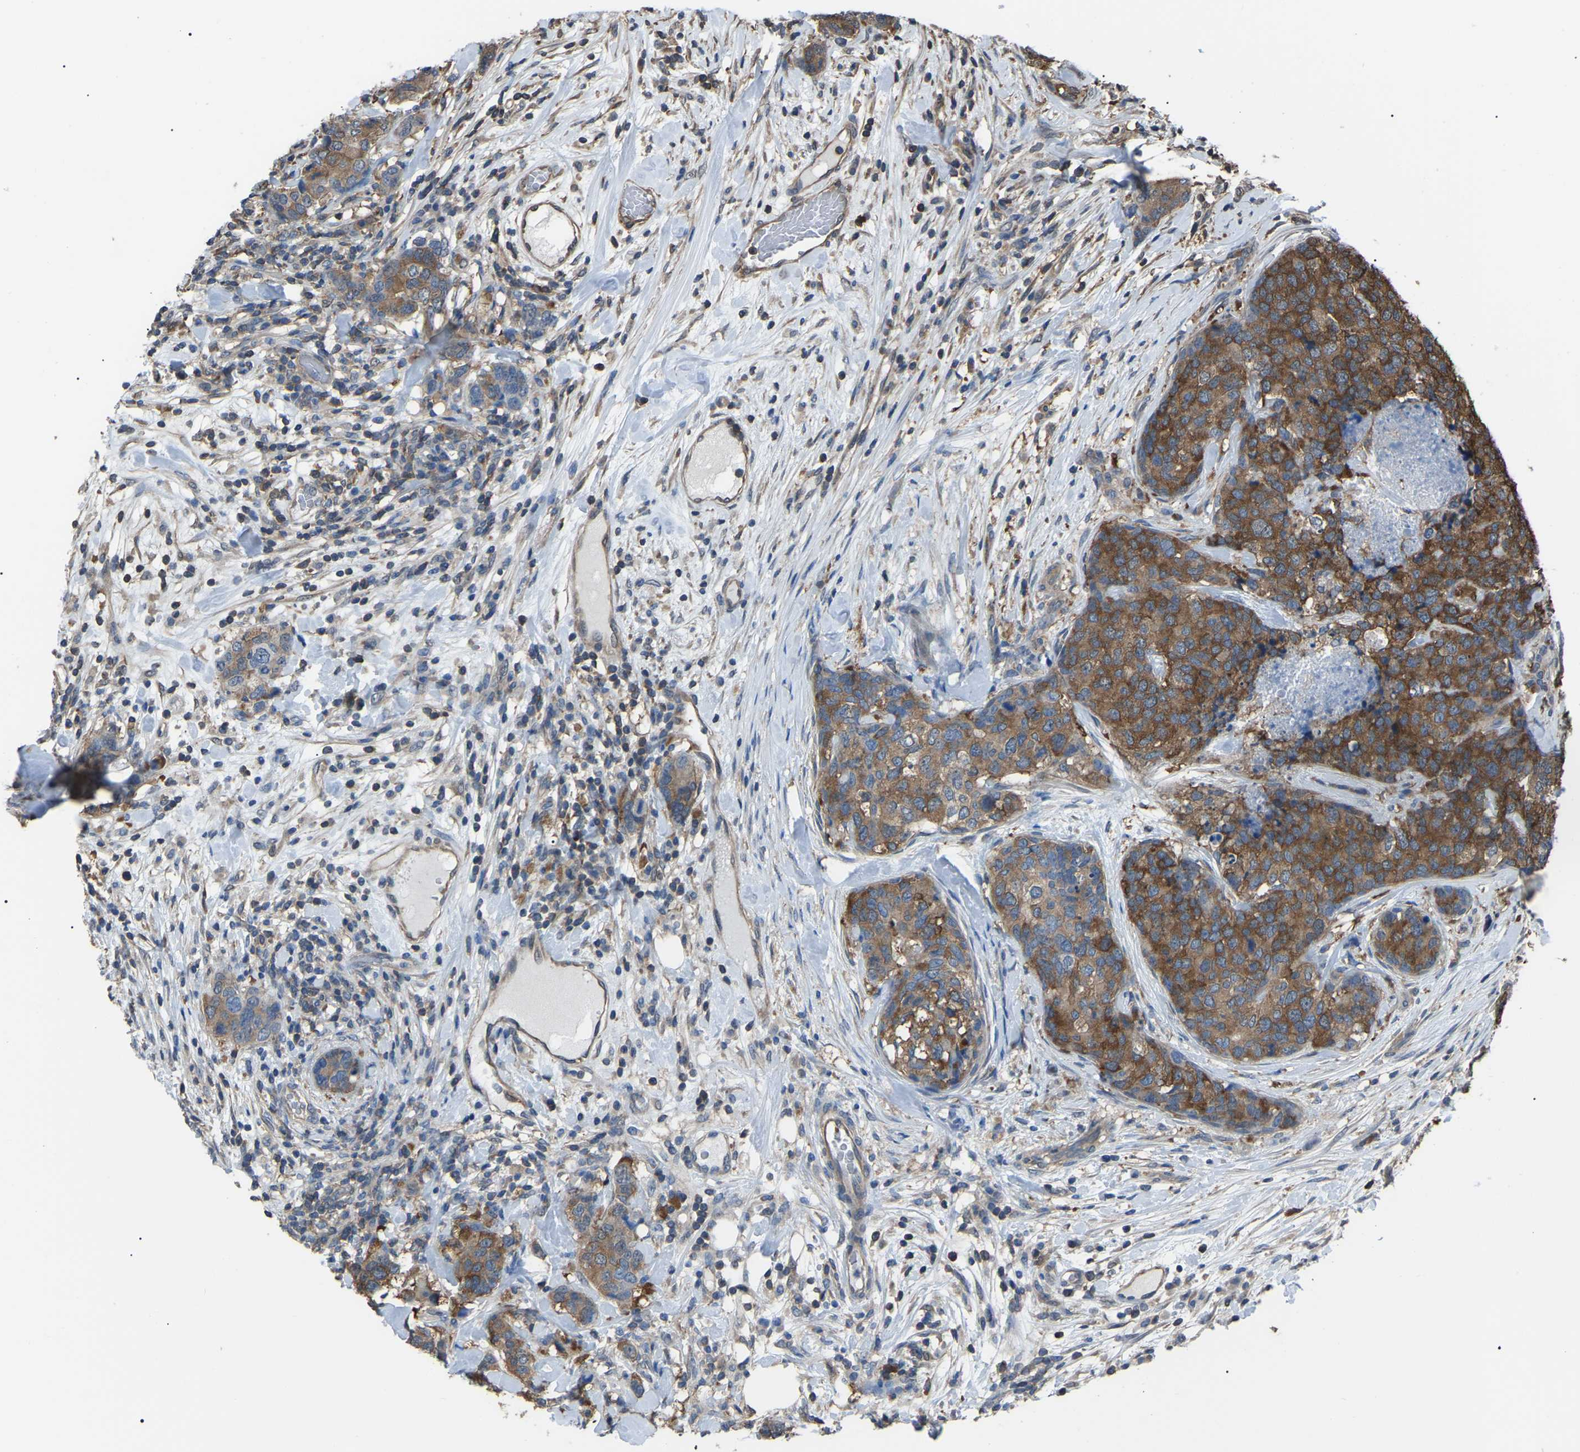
{"staining": {"intensity": "moderate", "quantity": ">75%", "location": "cytoplasmic/membranous"}, "tissue": "breast cancer", "cell_type": "Tumor cells", "image_type": "cancer", "snomed": [{"axis": "morphology", "description": "Lobular carcinoma"}, {"axis": "topography", "description": "Breast"}], "caption": "About >75% of tumor cells in breast cancer (lobular carcinoma) exhibit moderate cytoplasmic/membranous protein positivity as visualized by brown immunohistochemical staining.", "gene": "PDCD5", "patient": {"sex": "female", "age": 59}}